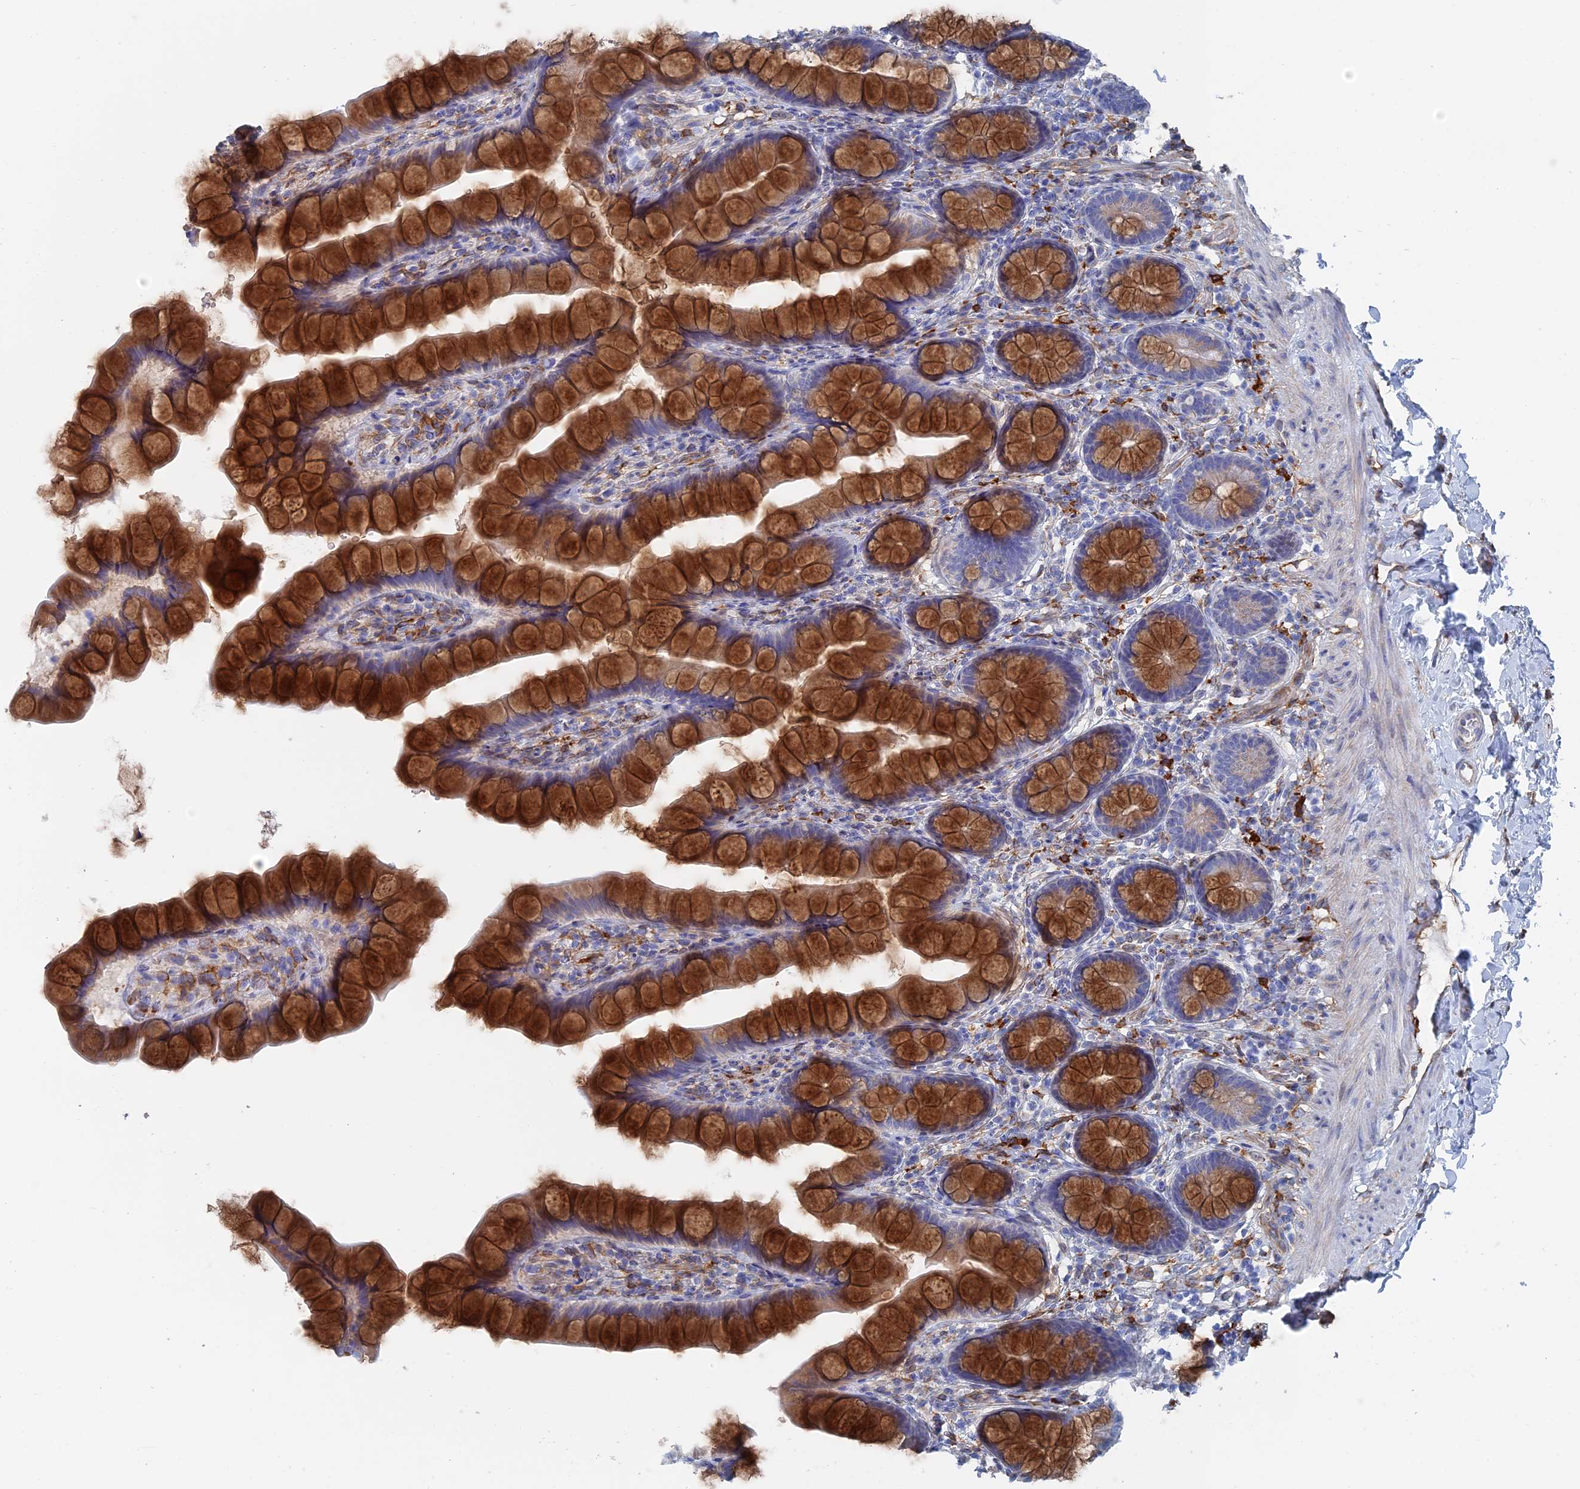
{"staining": {"intensity": "strong", "quantity": ">75%", "location": "cytoplasmic/membranous"}, "tissue": "small intestine", "cell_type": "Glandular cells", "image_type": "normal", "snomed": [{"axis": "morphology", "description": "Normal tissue, NOS"}, {"axis": "topography", "description": "Small intestine"}], "caption": "Immunohistochemistry micrograph of normal small intestine: human small intestine stained using immunohistochemistry demonstrates high levels of strong protein expression localized specifically in the cytoplasmic/membranous of glandular cells, appearing as a cytoplasmic/membranous brown color.", "gene": "COG7", "patient": {"sex": "male", "age": 70}}